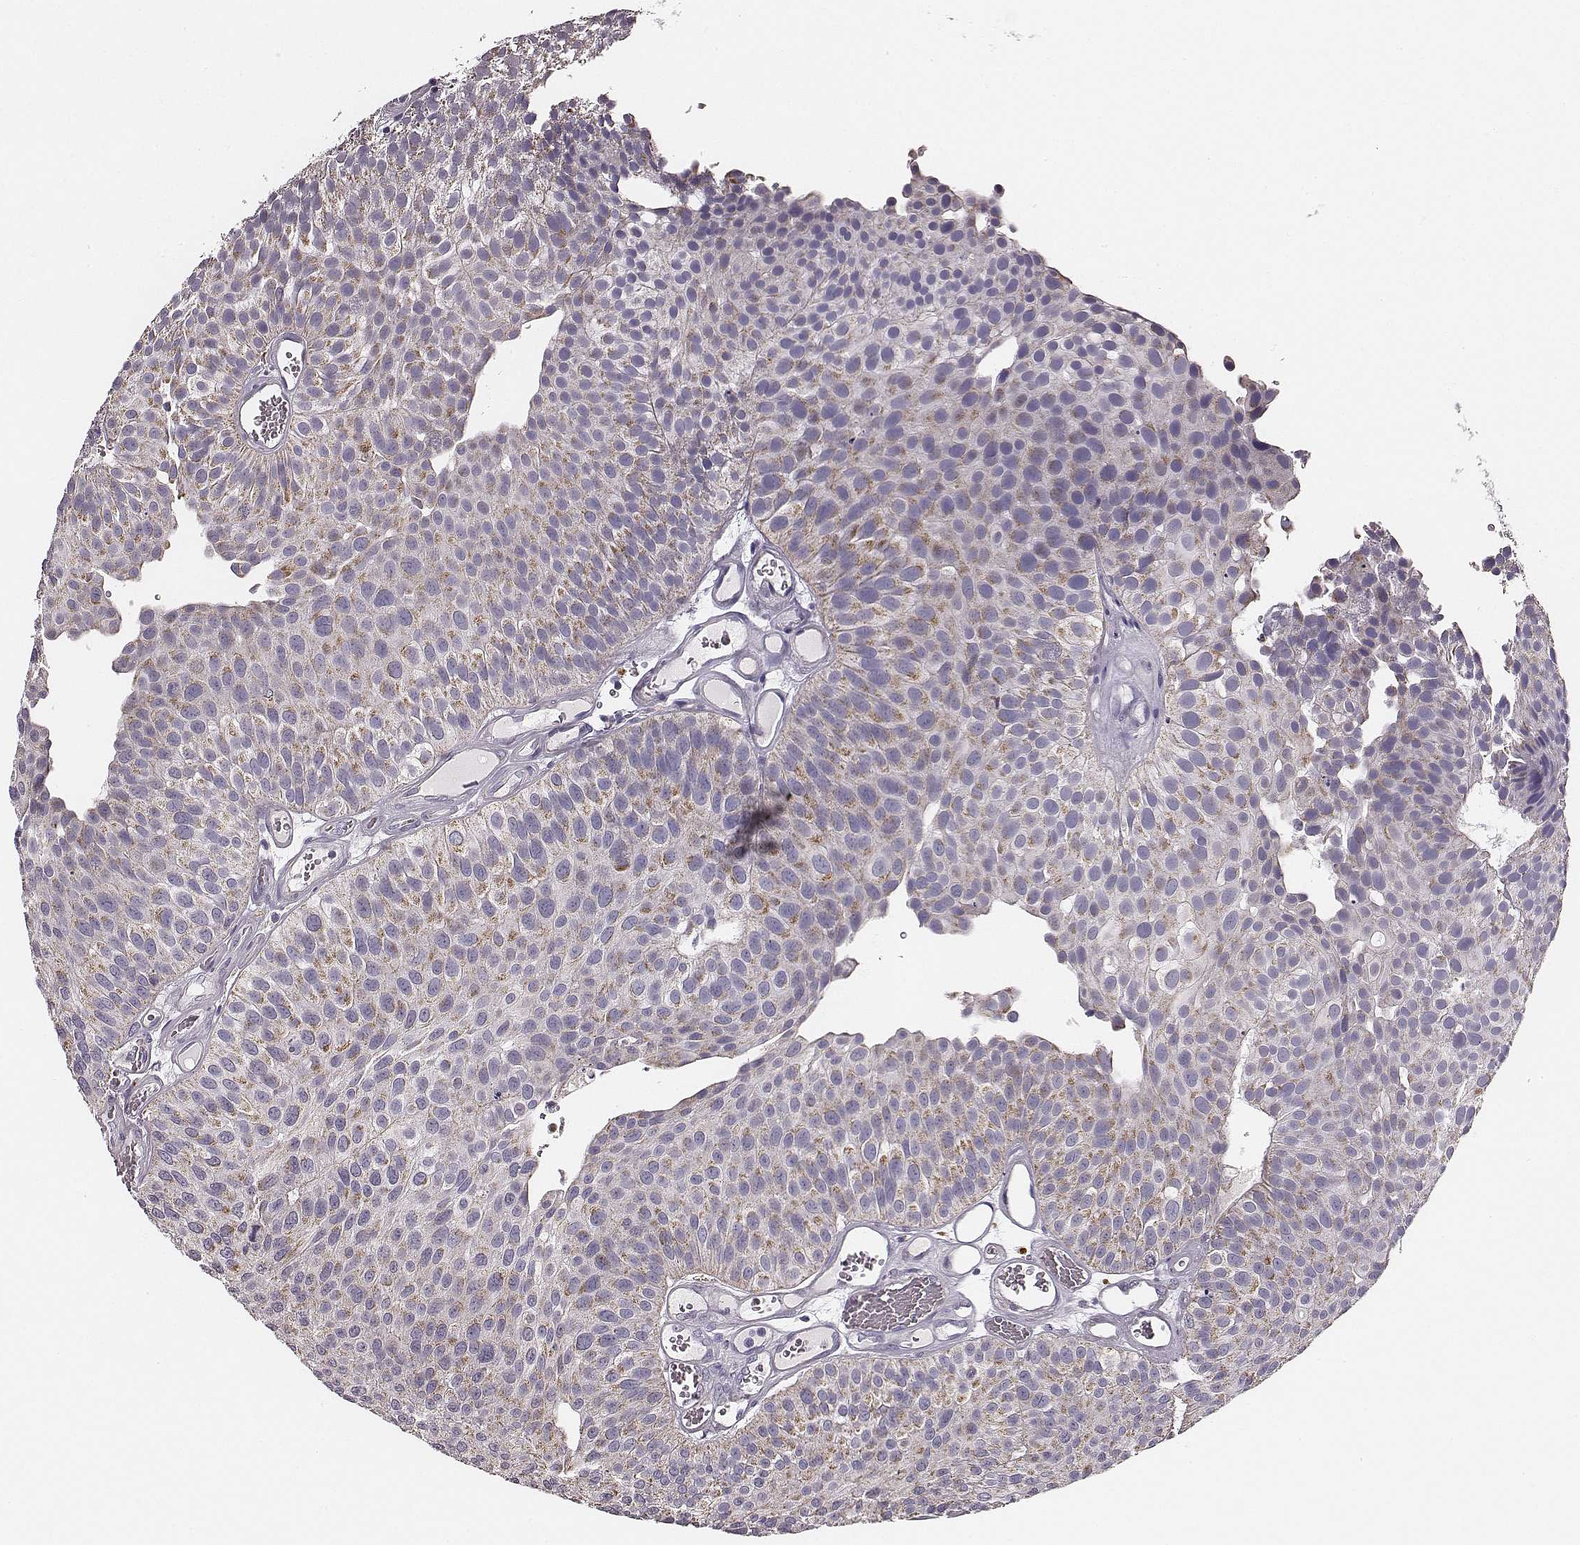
{"staining": {"intensity": "moderate", "quantity": "25%-75%", "location": "cytoplasmic/membranous"}, "tissue": "urothelial cancer", "cell_type": "Tumor cells", "image_type": "cancer", "snomed": [{"axis": "morphology", "description": "Urothelial carcinoma, Low grade"}, {"axis": "topography", "description": "Urinary bladder"}], "caption": "Immunohistochemical staining of human urothelial cancer exhibits moderate cytoplasmic/membranous protein expression in about 25%-75% of tumor cells. Using DAB (brown) and hematoxylin (blue) stains, captured at high magnification using brightfield microscopy.", "gene": "UBL4B", "patient": {"sex": "female", "age": 87}}